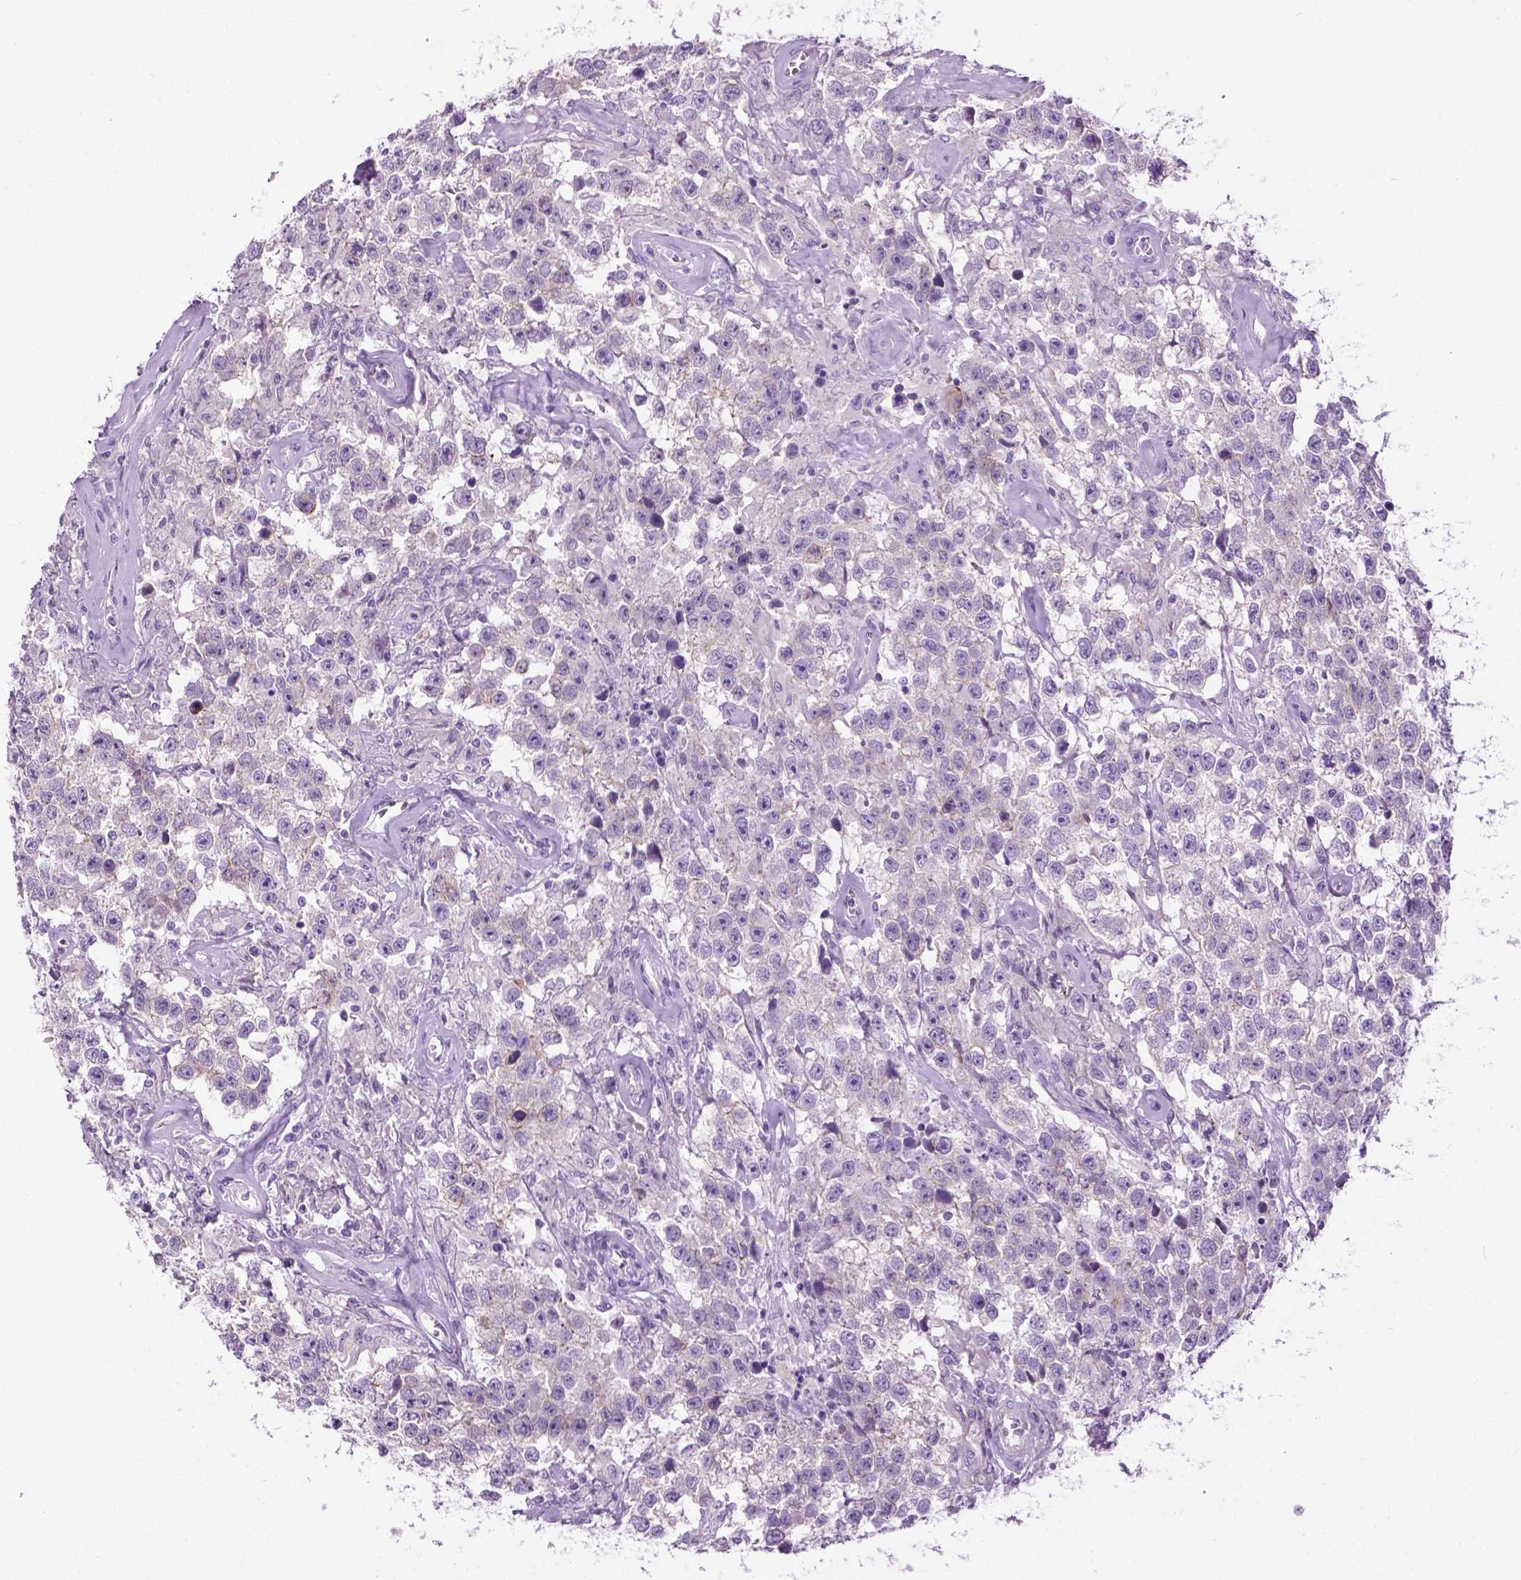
{"staining": {"intensity": "negative", "quantity": "none", "location": "none"}, "tissue": "testis cancer", "cell_type": "Tumor cells", "image_type": "cancer", "snomed": [{"axis": "morphology", "description": "Seminoma, NOS"}, {"axis": "topography", "description": "Testis"}], "caption": "DAB immunohistochemical staining of human seminoma (testis) exhibits no significant expression in tumor cells.", "gene": "SPECC1L", "patient": {"sex": "male", "age": 43}}